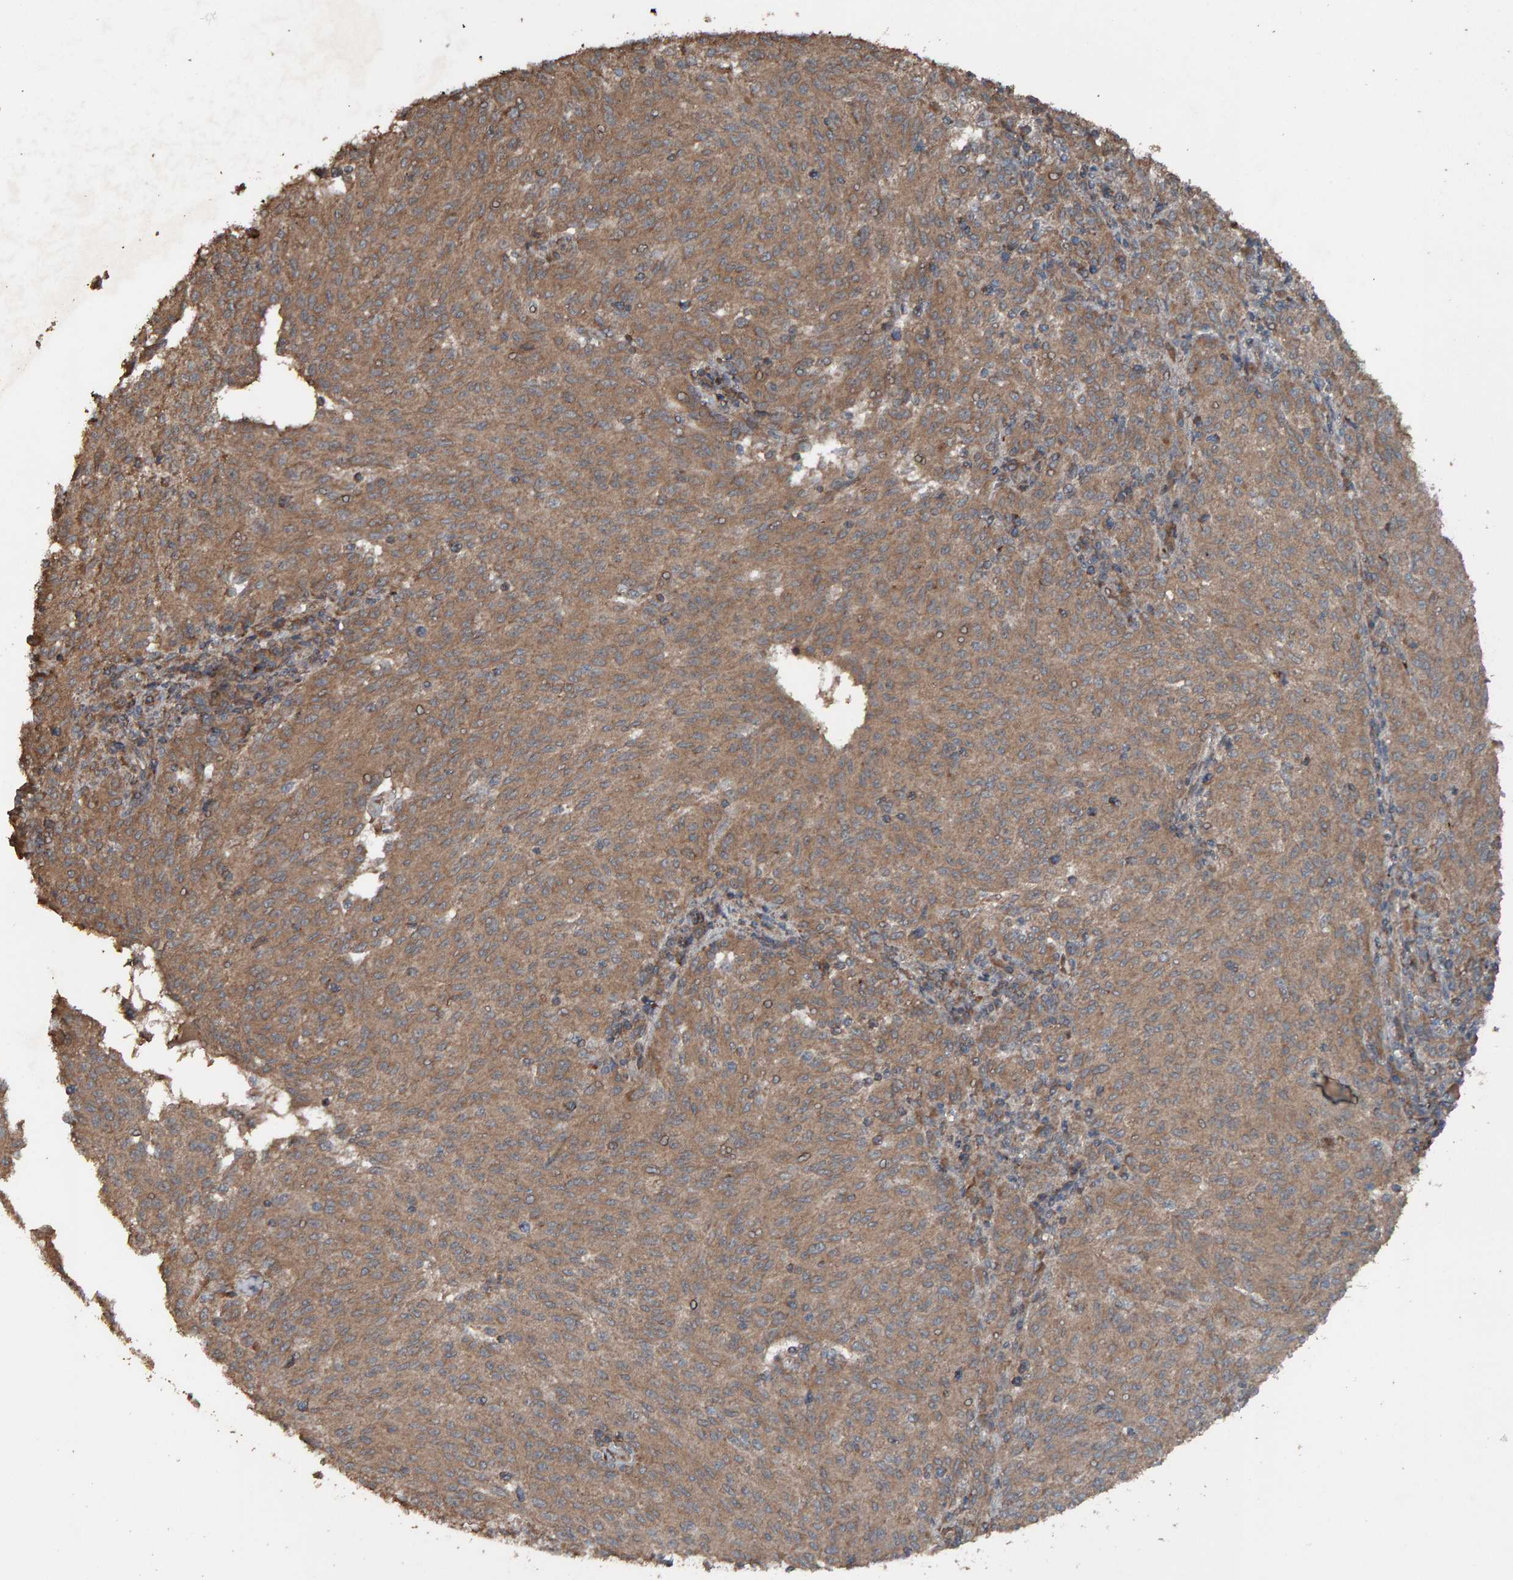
{"staining": {"intensity": "moderate", "quantity": ">75%", "location": "cytoplasmic/membranous"}, "tissue": "melanoma", "cell_type": "Tumor cells", "image_type": "cancer", "snomed": [{"axis": "morphology", "description": "Malignant melanoma, NOS"}, {"axis": "topography", "description": "Skin"}], "caption": "Protein analysis of malignant melanoma tissue demonstrates moderate cytoplasmic/membranous positivity in approximately >75% of tumor cells. The protein of interest is shown in brown color, while the nuclei are stained blue.", "gene": "DUS1L", "patient": {"sex": "female", "age": 72}}